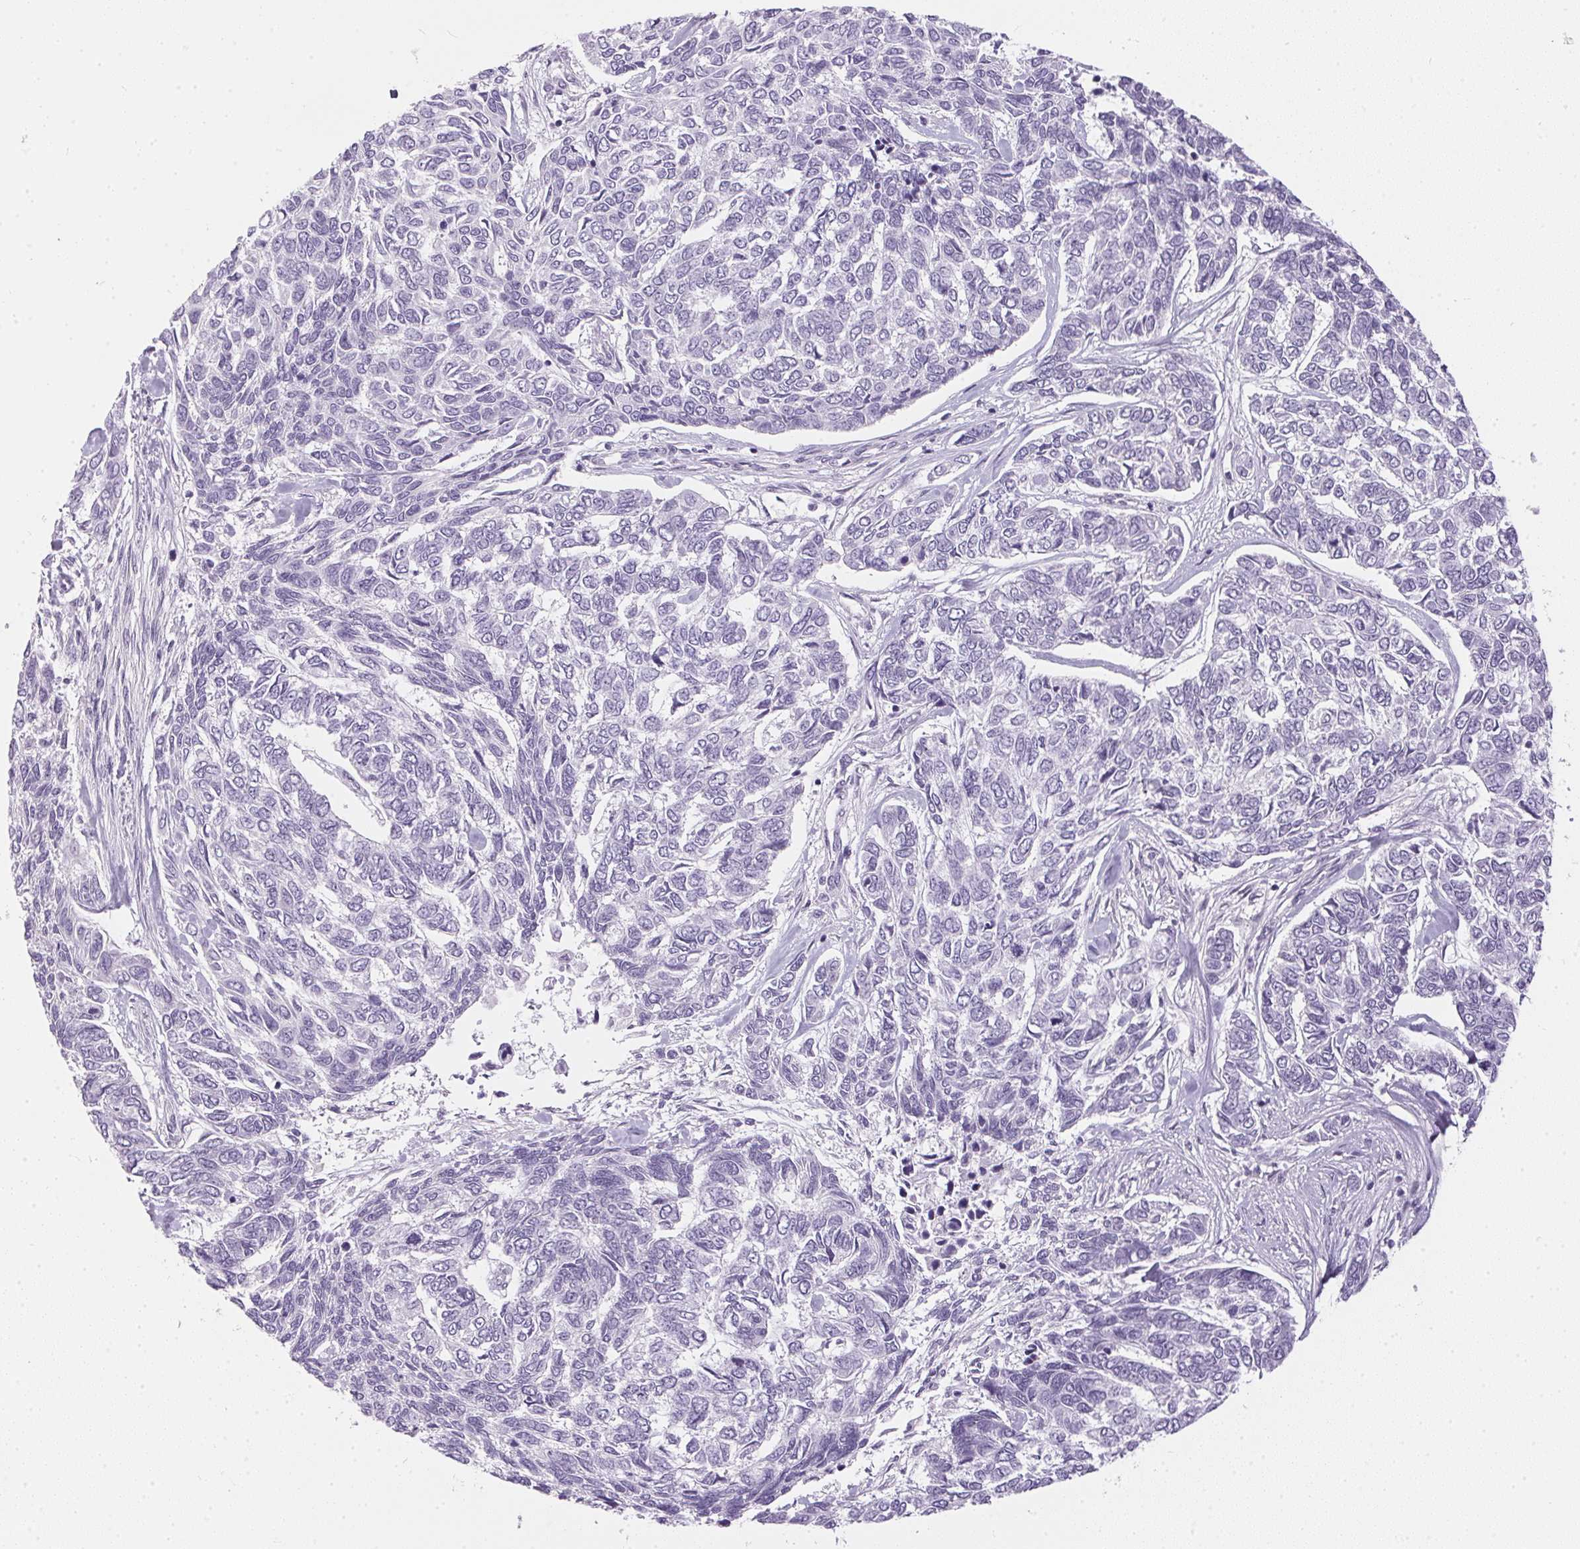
{"staining": {"intensity": "negative", "quantity": "none", "location": "none"}, "tissue": "skin cancer", "cell_type": "Tumor cells", "image_type": "cancer", "snomed": [{"axis": "morphology", "description": "Basal cell carcinoma"}, {"axis": "topography", "description": "Skin"}], "caption": "Human skin basal cell carcinoma stained for a protein using immunohistochemistry (IHC) displays no positivity in tumor cells.", "gene": "GBP6", "patient": {"sex": "female", "age": 65}}